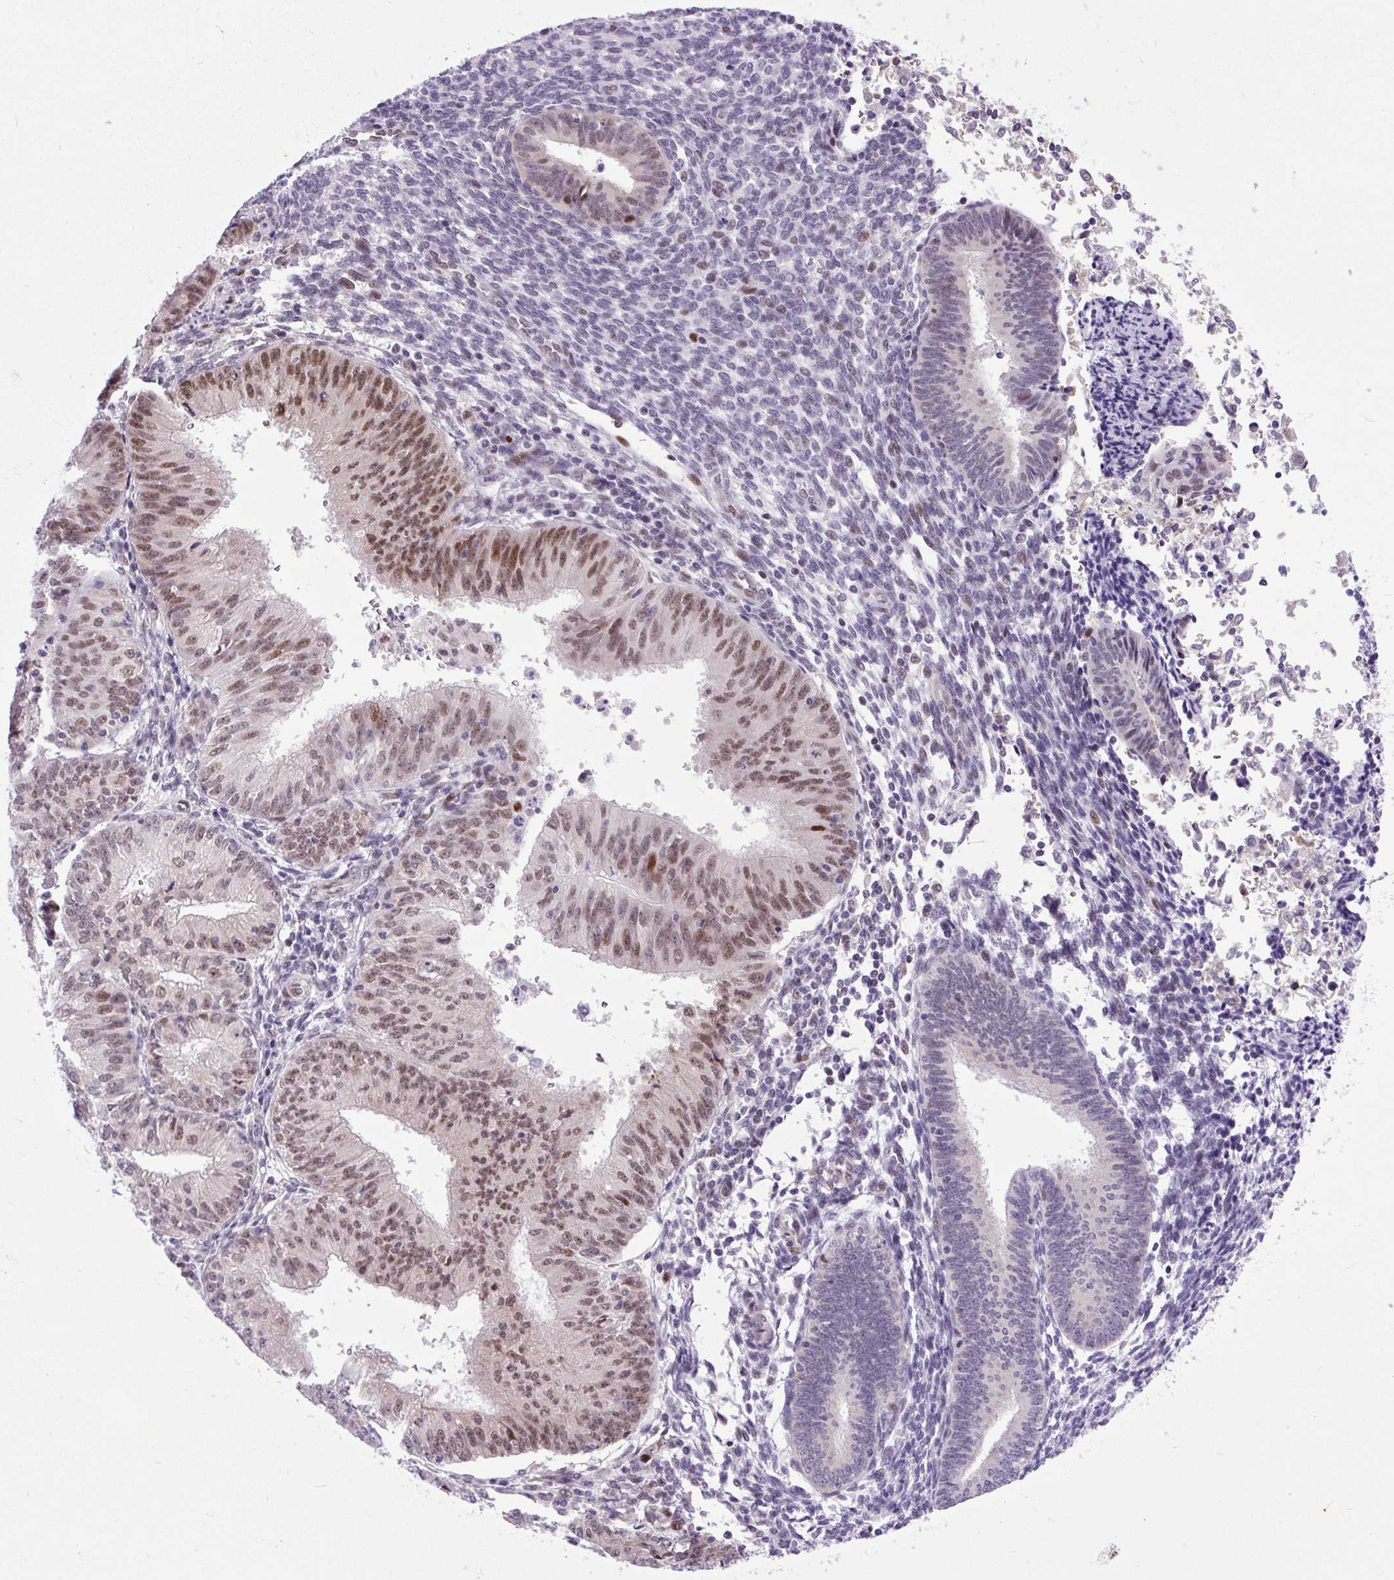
{"staining": {"intensity": "moderate", "quantity": "25%-75%", "location": "nuclear"}, "tissue": "endometrial cancer", "cell_type": "Tumor cells", "image_type": "cancer", "snomed": [{"axis": "morphology", "description": "Adenocarcinoma, NOS"}, {"axis": "topography", "description": "Endometrium"}], "caption": "Approximately 25%-75% of tumor cells in human endometrial adenocarcinoma display moderate nuclear protein expression as visualized by brown immunohistochemical staining.", "gene": "CLK2", "patient": {"sex": "female", "age": 50}}